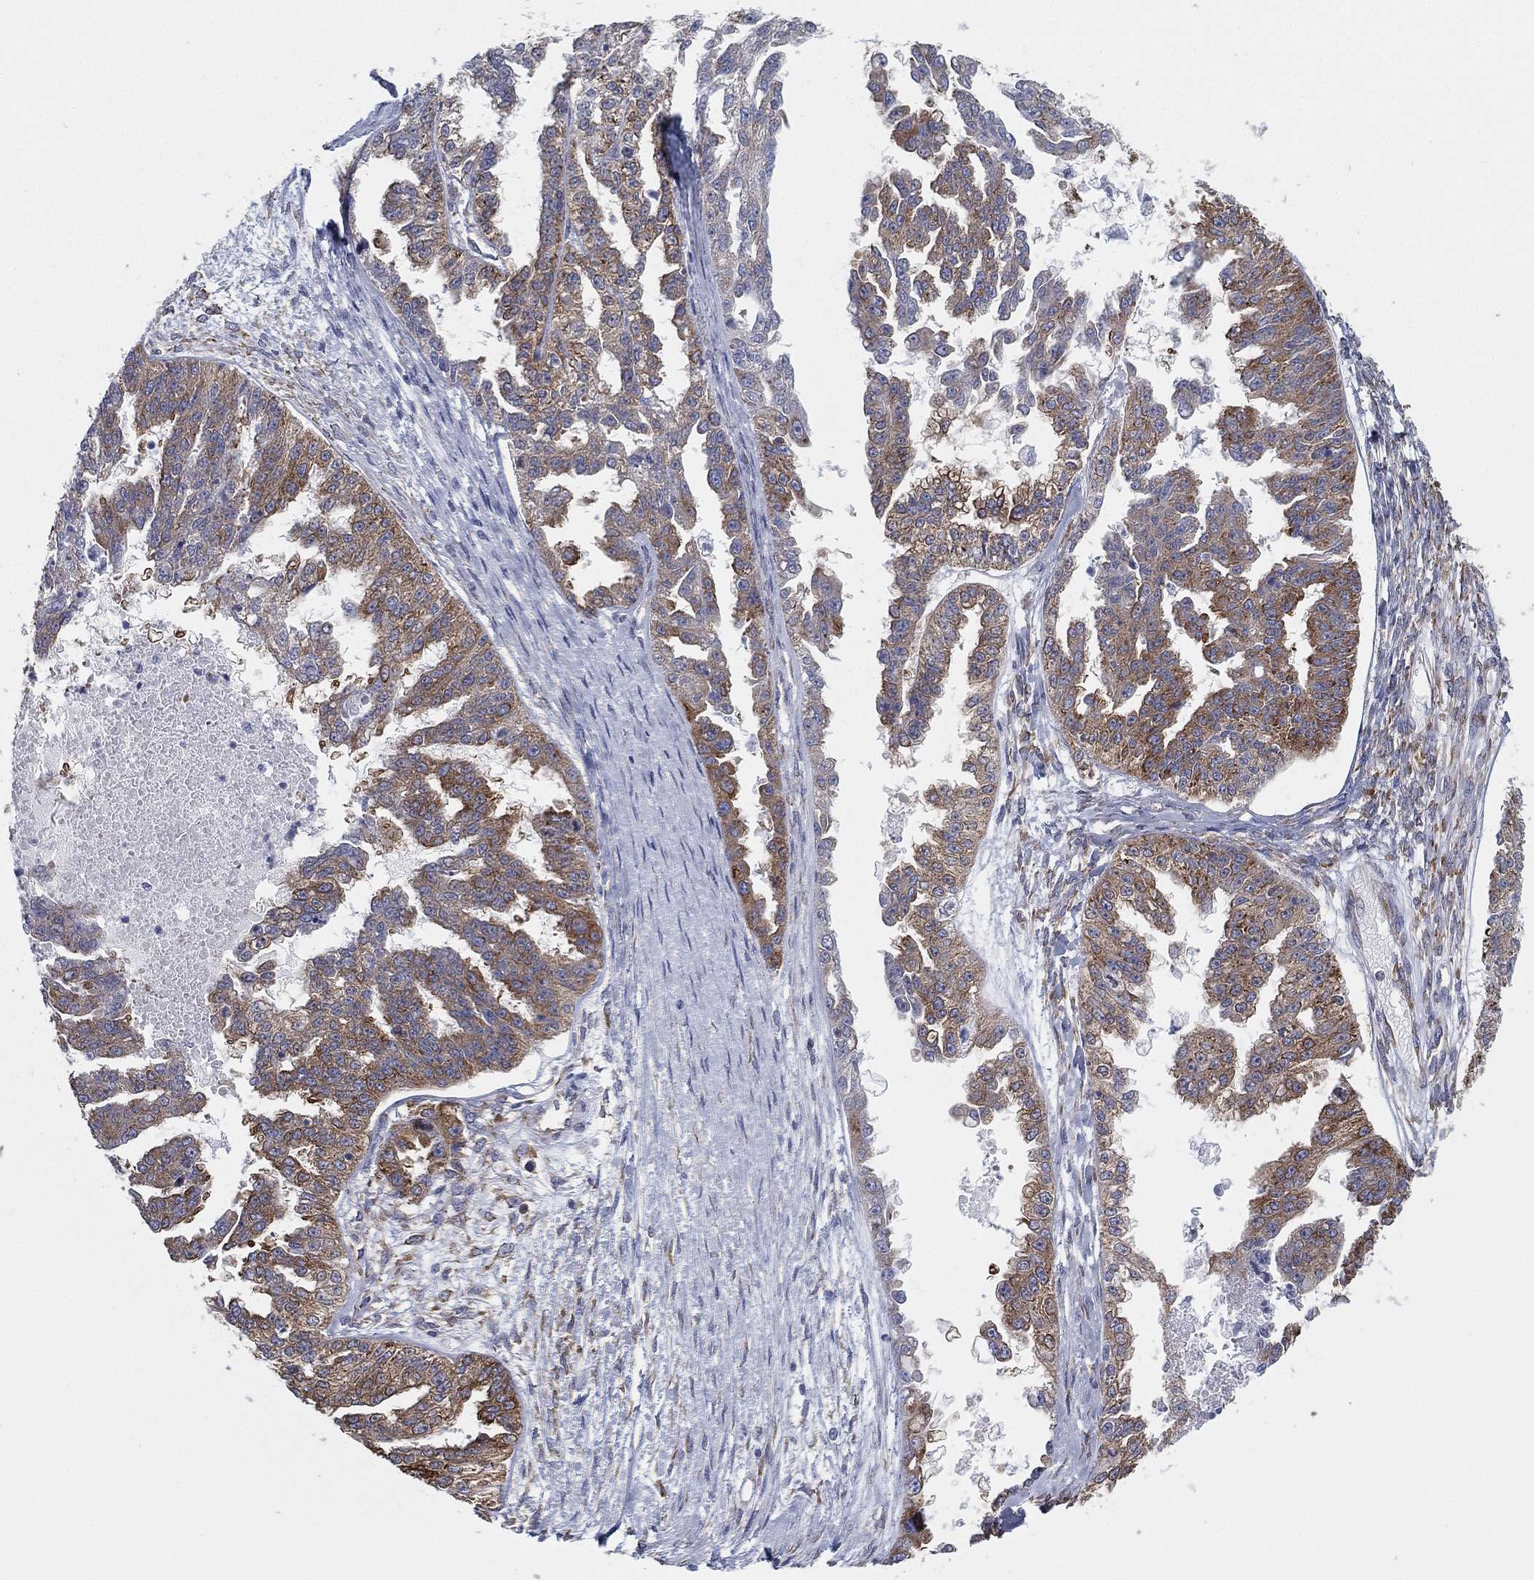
{"staining": {"intensity": "strong", "quantity": "25%-75%", "location": "cytoplasmic/membranous"}, "tissue": "ovarian cancer", "cell_type": "Tumor cells", "image_type": "cancer", "snomed": [{"axis": "morphology", "description": "Cystadenocarcinoma, serous, NOS"}, {"axis": "topography", "description": "Ovary"}], "caption": "IHC histopathology image of ovarian cancer stained for a protein (brown), which reveals high levels of strong cytoplasmic/membranous staining in approximately 25%-75% of tumor cells.", "gene": "FARSA", "patient": {"sex": "female", "age": 58}}